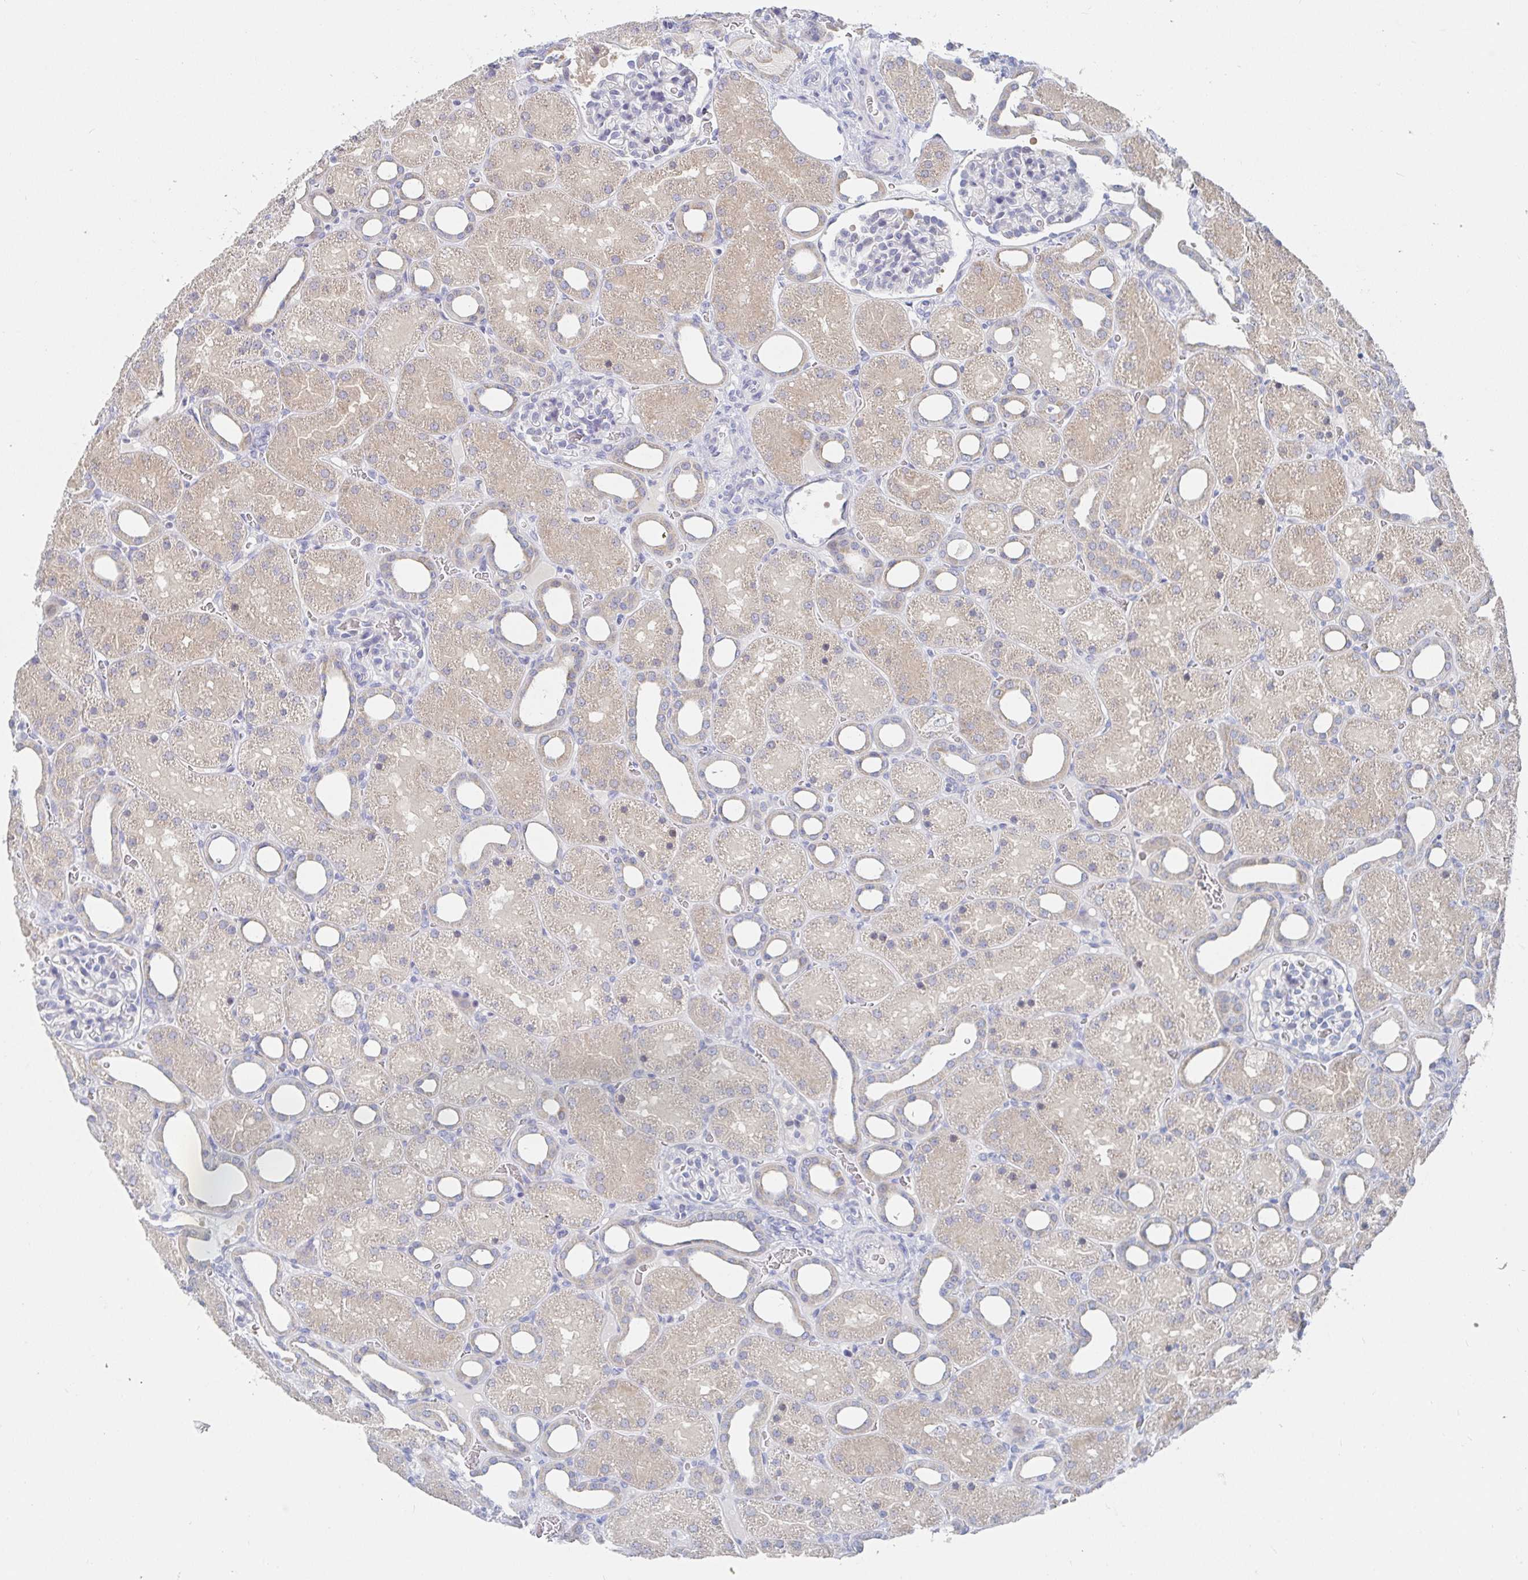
{"staining": {"intensity": "negative", "quantity": "none", "location": "none"}, "tissue": "kidney", "cell_type": "Cells in glomeruli", "image_type": "normal", "snomed": [{"axis": "morphology", "description": "Normal tissue, NOS"}, {"axis": "topography", "description": "Kidney"}], "caption": "Kidney stained for a protein using immunohistochemistry shows no expression cells in glomeruli.", "gene": "ZNF100", "patient": {"sex": "male", "age": 2}}